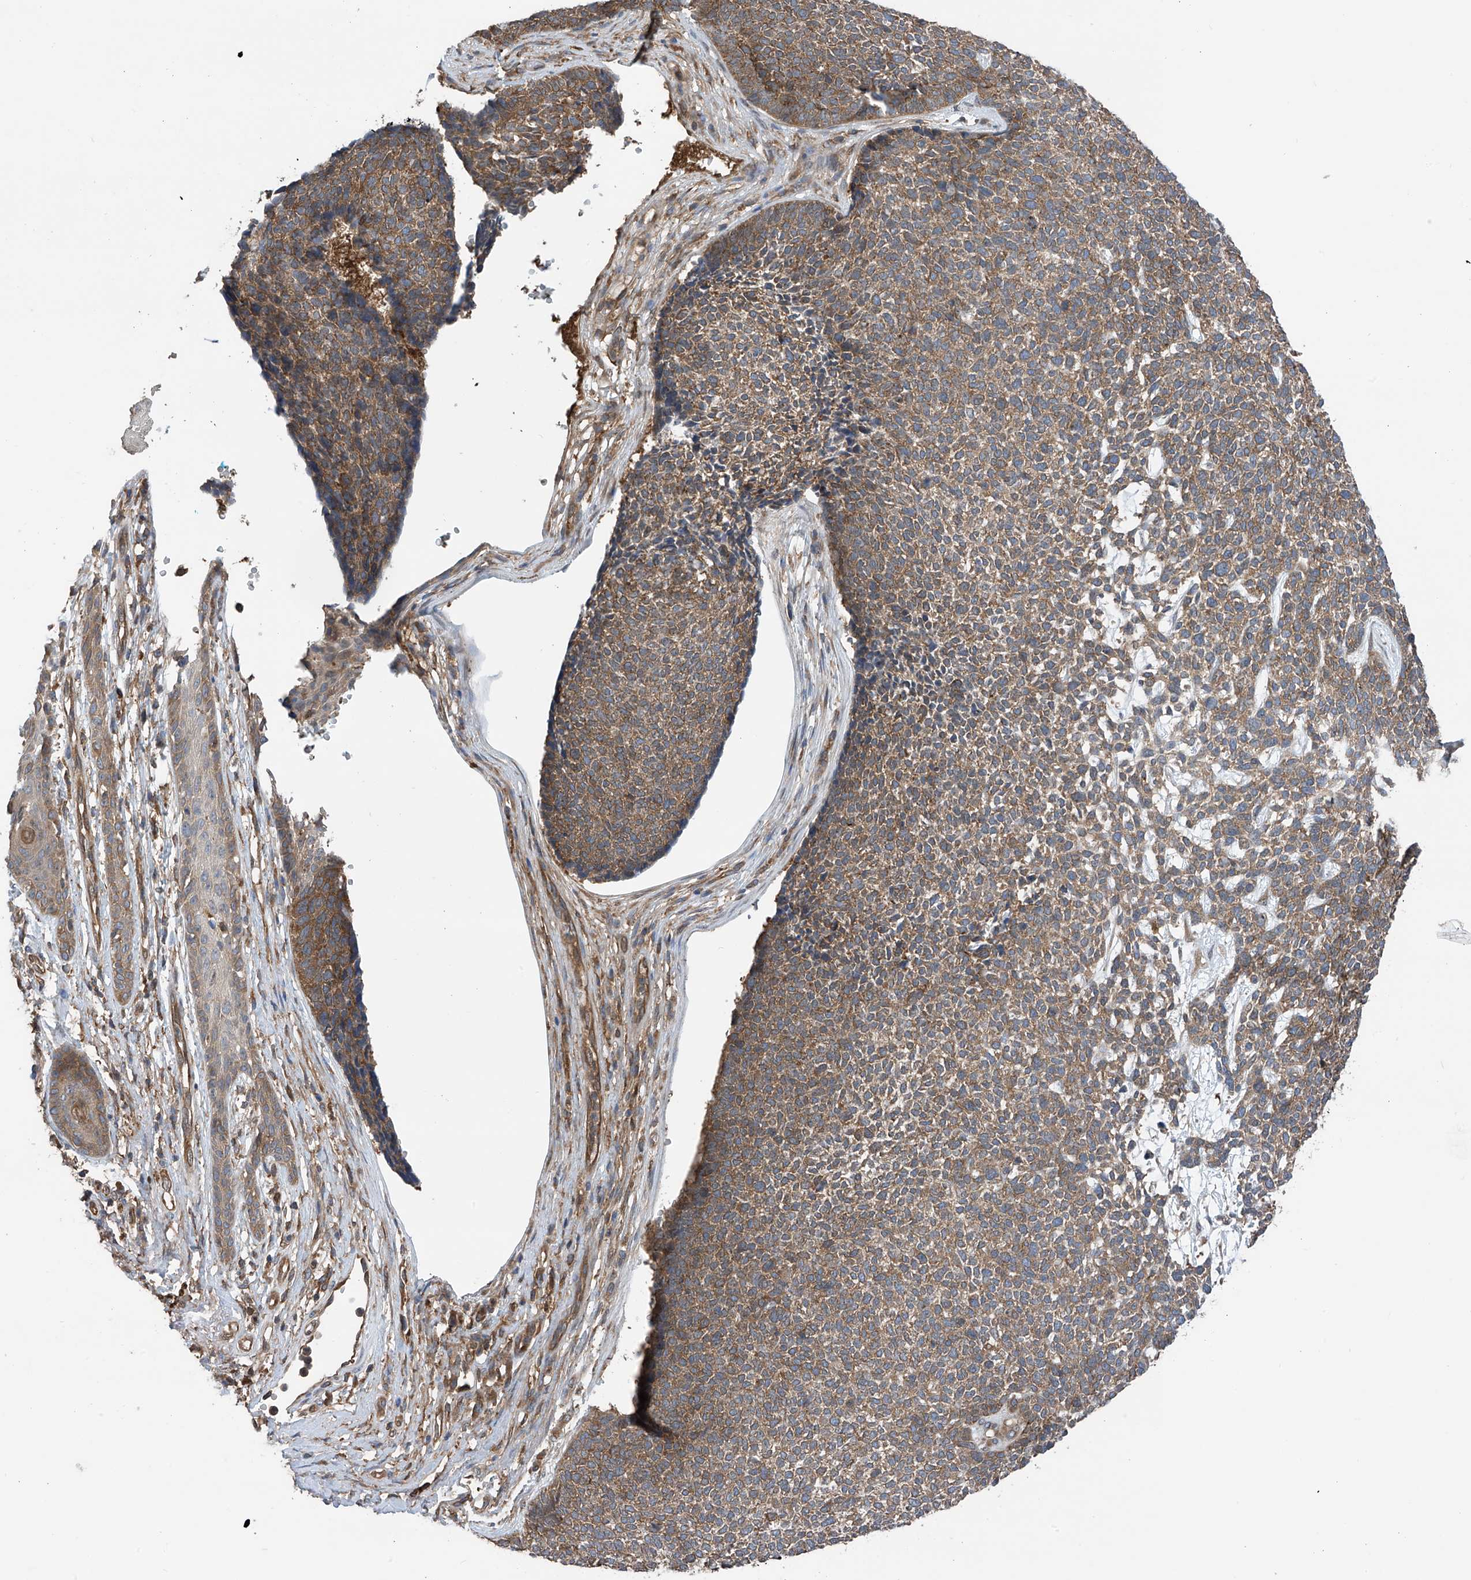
{"staining": {"intensity": "moderate", "quantity": ">75%", "location": "cytoplasmic/membranous"}, "tissue": "skin cancer", "cell_type": "Tumor cells", "image_type": "cancer", "snomed": [{"axis": "morphology", "description": "Basal cell carcinoma"}, {"axis": "topography", "description": "Skin"}], "caption": "An immunohistochemistry (IHC) histopathology image of tumor tissue is shown. Protein staining in brown labels moderate cytoplasmic/membranous positivity in skin cancer within tumor cells. Nuclei are stained in blue.", "gene": "CHPF", "patient": {"sex": "female", "age": 84}}